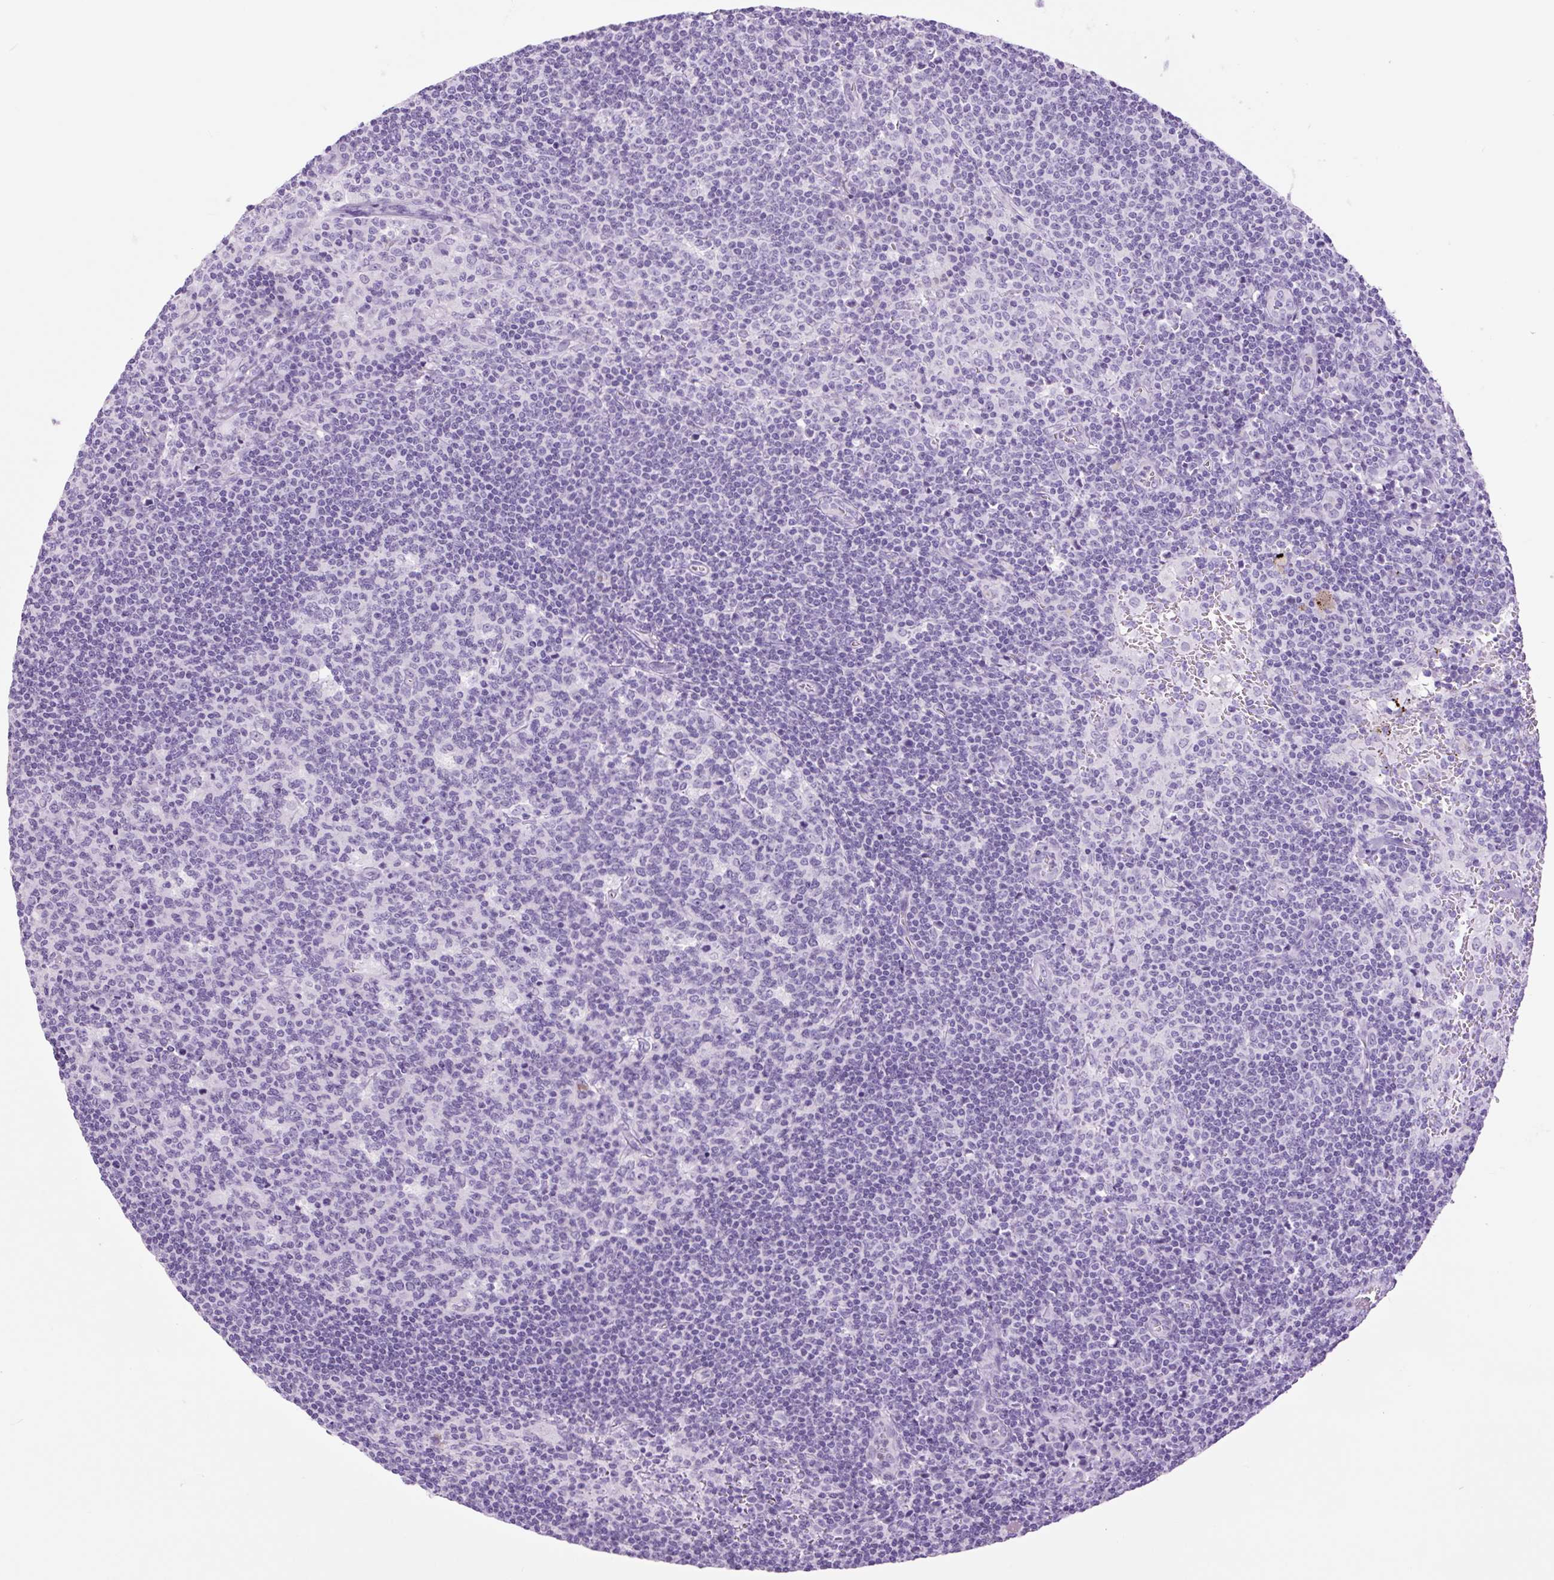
{"staining": {"intensity": "negative", "quantity": "none", "location": "none"}, "tissue": "lymph node", "cell_type": "Germinal center cells", "image_type": "normal", "snomed": [{"axis": "morphology", "description": "Normal tissue, NOS"}, {"axis": "topography", "description": "Lymph node"}], "caption": "A high-resolution micrograph shows immunohistochemistry (IHC) staining of benign lymph node, which exhibits no significant positivity in germinal center cells.", "gene": "TFF2", "patient": {"sex": "female", "age": 45}}